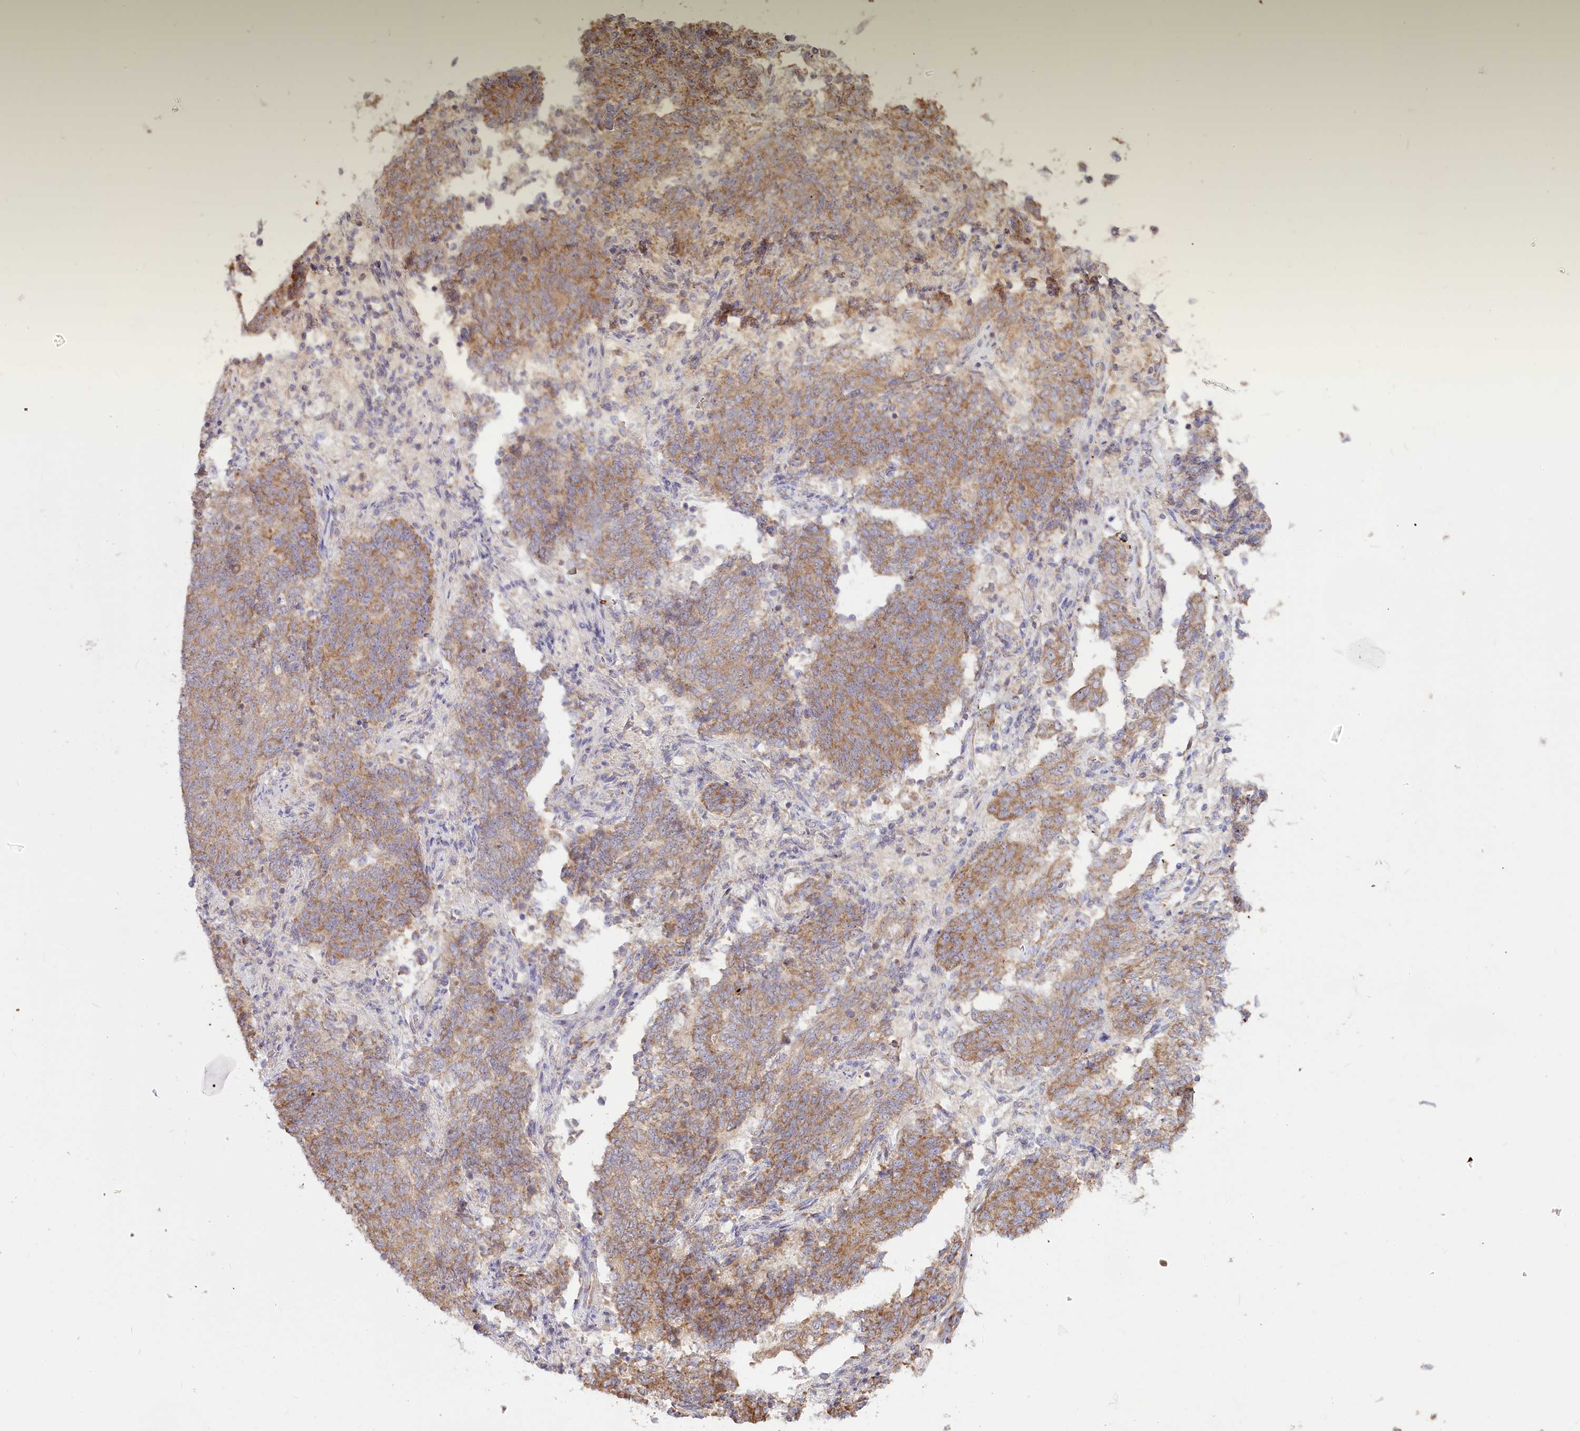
{"staining": {"intensity": "moderate", "quantity": ">75%", "location": "cytoplasmic/membranous"}, "tissue": "endometrial cancer", "cell_type": "Tumor cells", "image_type": "cancer", "snomed": [{"axis": "morphology", "description": "Adenocarcinoma, NOS"}, {"axis": "topography", "description": "Endometrium"}], "caption": "DAB immunohistochemical staining of human endometrial adenocarcinoma displays moderate cytoplasmic/membranous protein staining in about >75% of tumor cells. The protein of interest is stained brown, and the nuclei are stained in blue (DAB (3,3'-diaminobenzidine) IHC with brightfield microscopy, high magnification).", "gene": "ACOX2", "patient": {"sex": "female", "age": 80}}